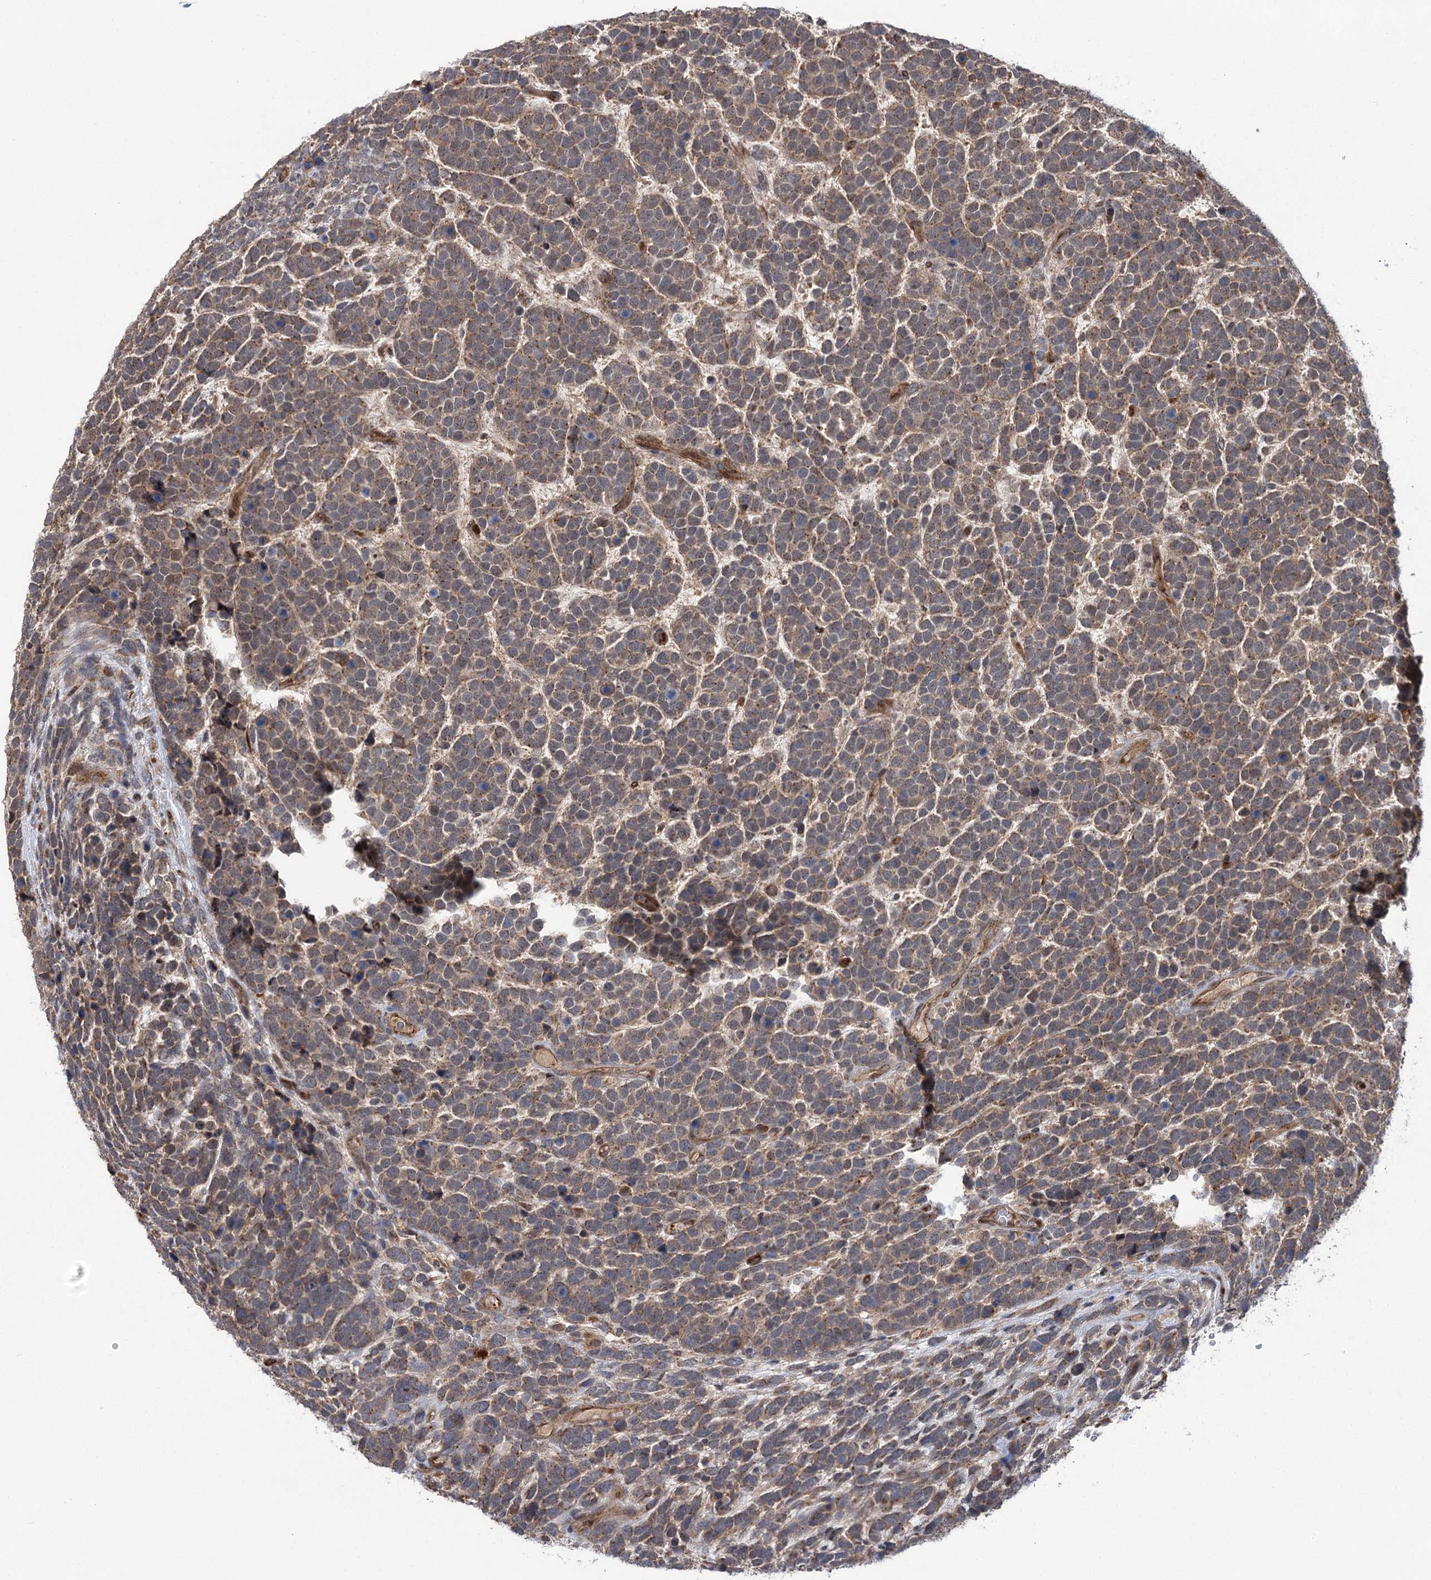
{"staining": {"intensity": "moderate", "quantity": "25%-75%", "location": "cytoplasmic/membranous"}, "tissue": "urothelial cancer", "cell_type": "Tumor cells", "image_type": "cancer", "snomed": [{"axis": "morphology", "description": "Urothelial carcinoma, High grade"}, {"axis": "topography", "description": "Urinary bladder"}], "caption": "A medium amount of moderate cytoplasmic/membranous positivity is seen in approximately 25%-75% of tumor cells in high-grade urothelial carcinoma tissue.", "gene": "CARD19", "patient": {"sex": "female", "age": 82}}